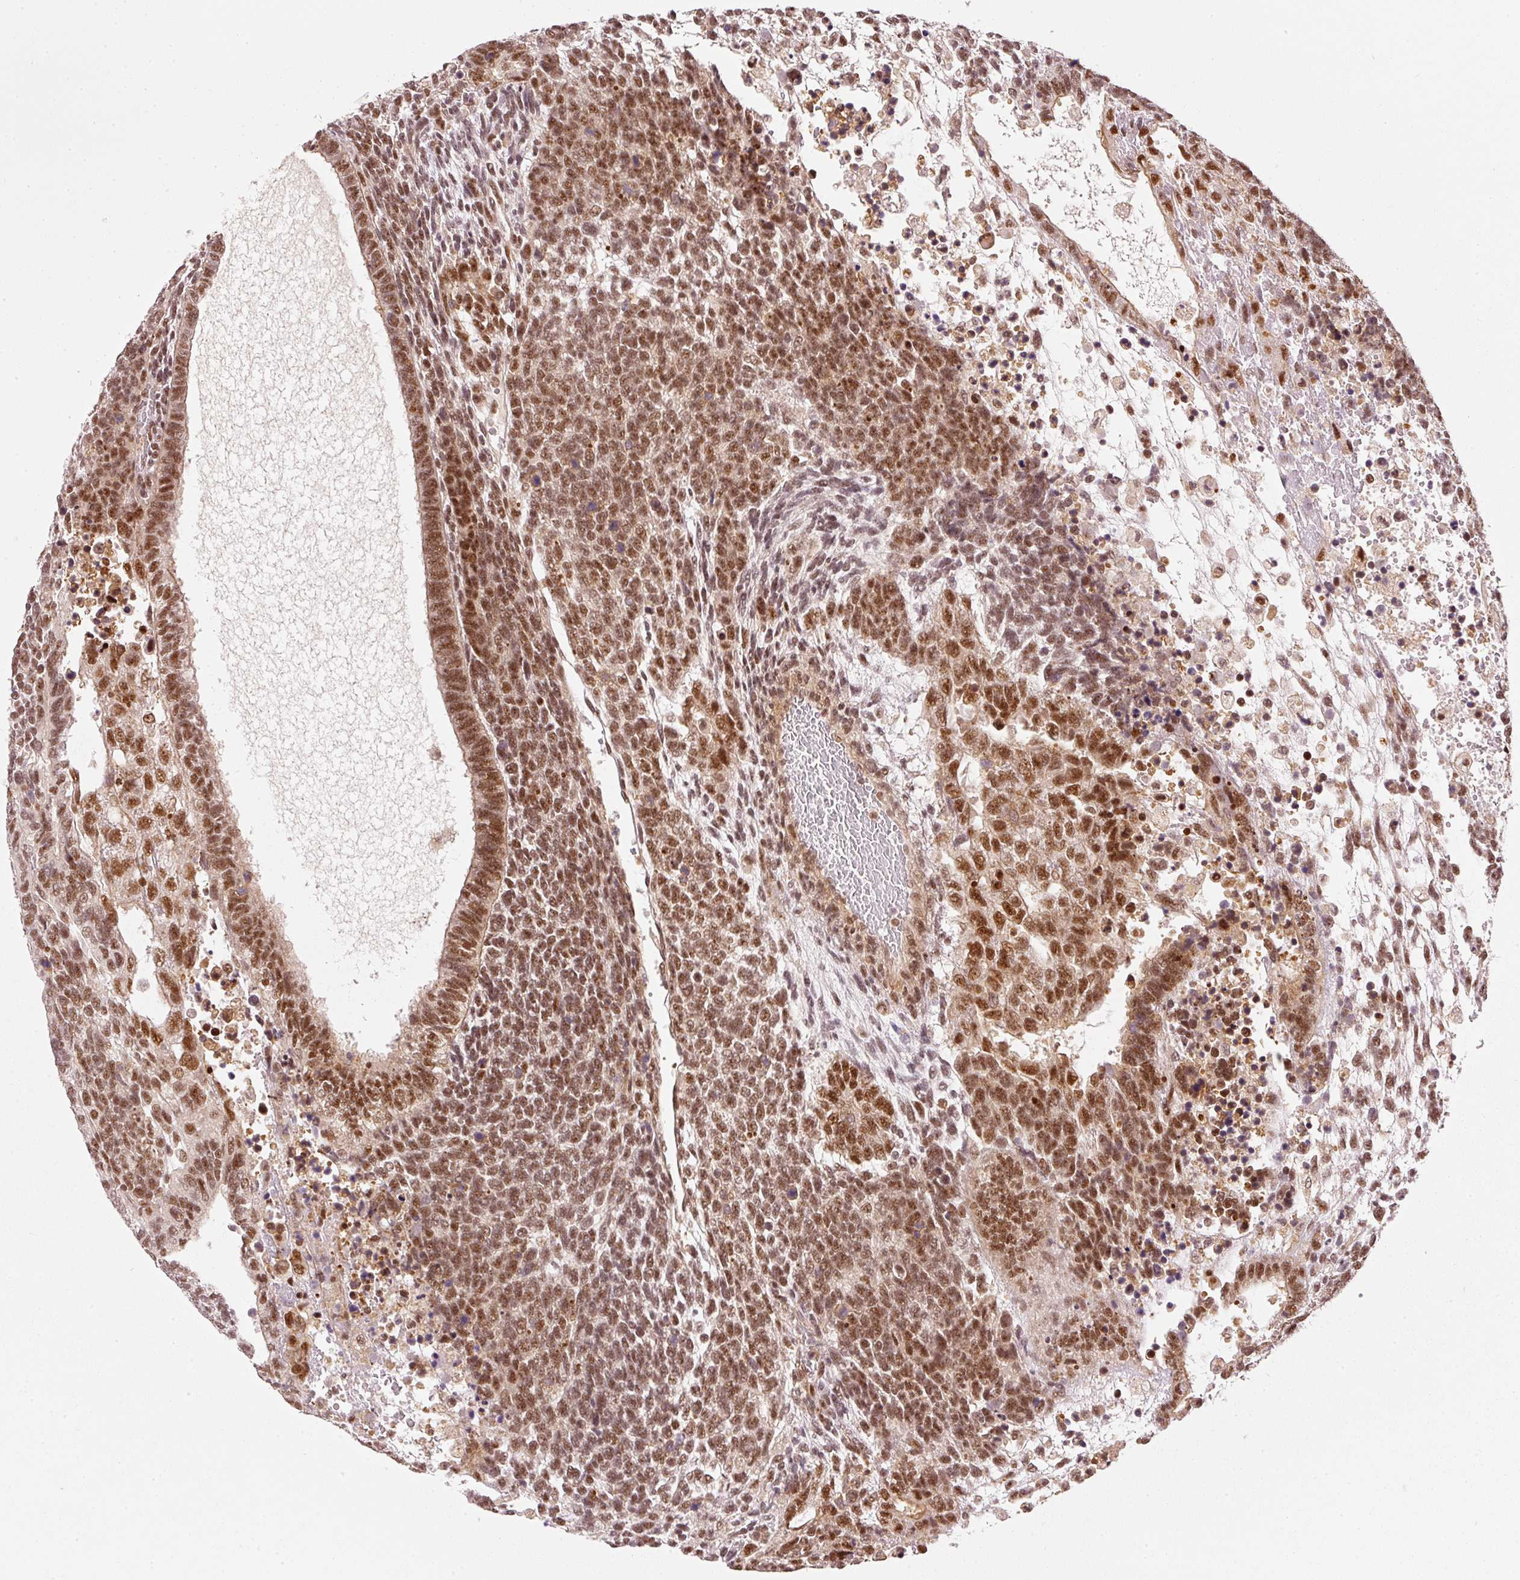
{"staining": {"intensity": "moderate", "quantity": ">75%", "location": "nuclear"}, "tissue": "testis cancer", "cell_type": "Tumor cells", "image_type": "cancer", "snomed": [{"axis": "morphology", "description": "Carcinoma, Embryonal, NOS"}, {"axis": "topography", "description": "Testis"}], "caption": "A high-resolution micrograph shows immunohistochemistry staining of embryonal carcinoma (testis), which exhibits moderate nuclear staining in about >75% of tumor cells.", "gene": "THOC6", "patient": {"sex": "male", "age": 23}}